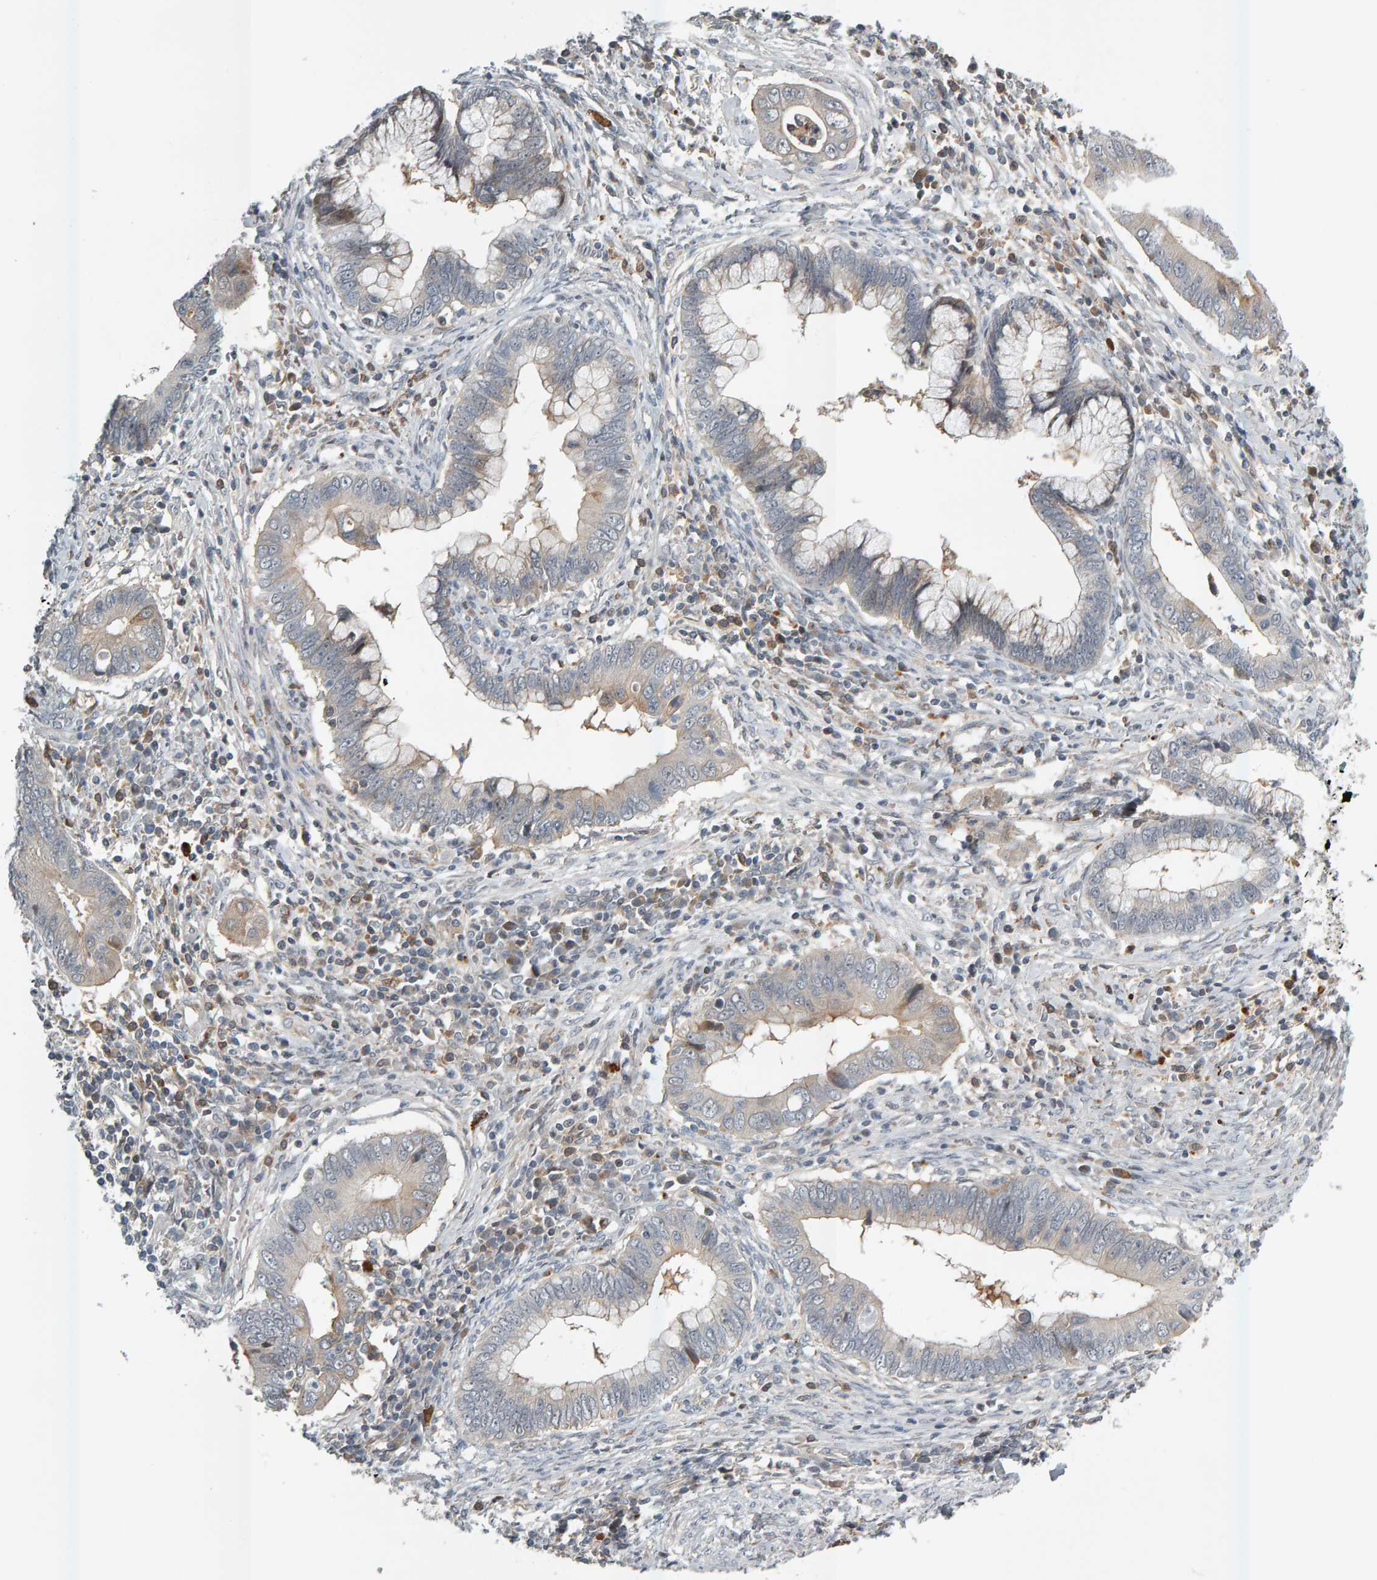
{"staining": {"intensity": "weak", "quantity": "<25%", "location": "cytoplasmic/membranous"}, "tissue": "cervical cancer", "cell_type": "Tumor cells", "image_type": "cancer", "snomed": [{"axis": "morphology", "description": "Adenocarcinoma, NOS"}, {"axis": "topography", "description": "Cervix"}], "caption": "Cervical cancer was stained to show a protein in brown. There is no significant expression in tumor cells.", "gene": "ZNF160", "patient": {"sex": "female", "age": 44}}